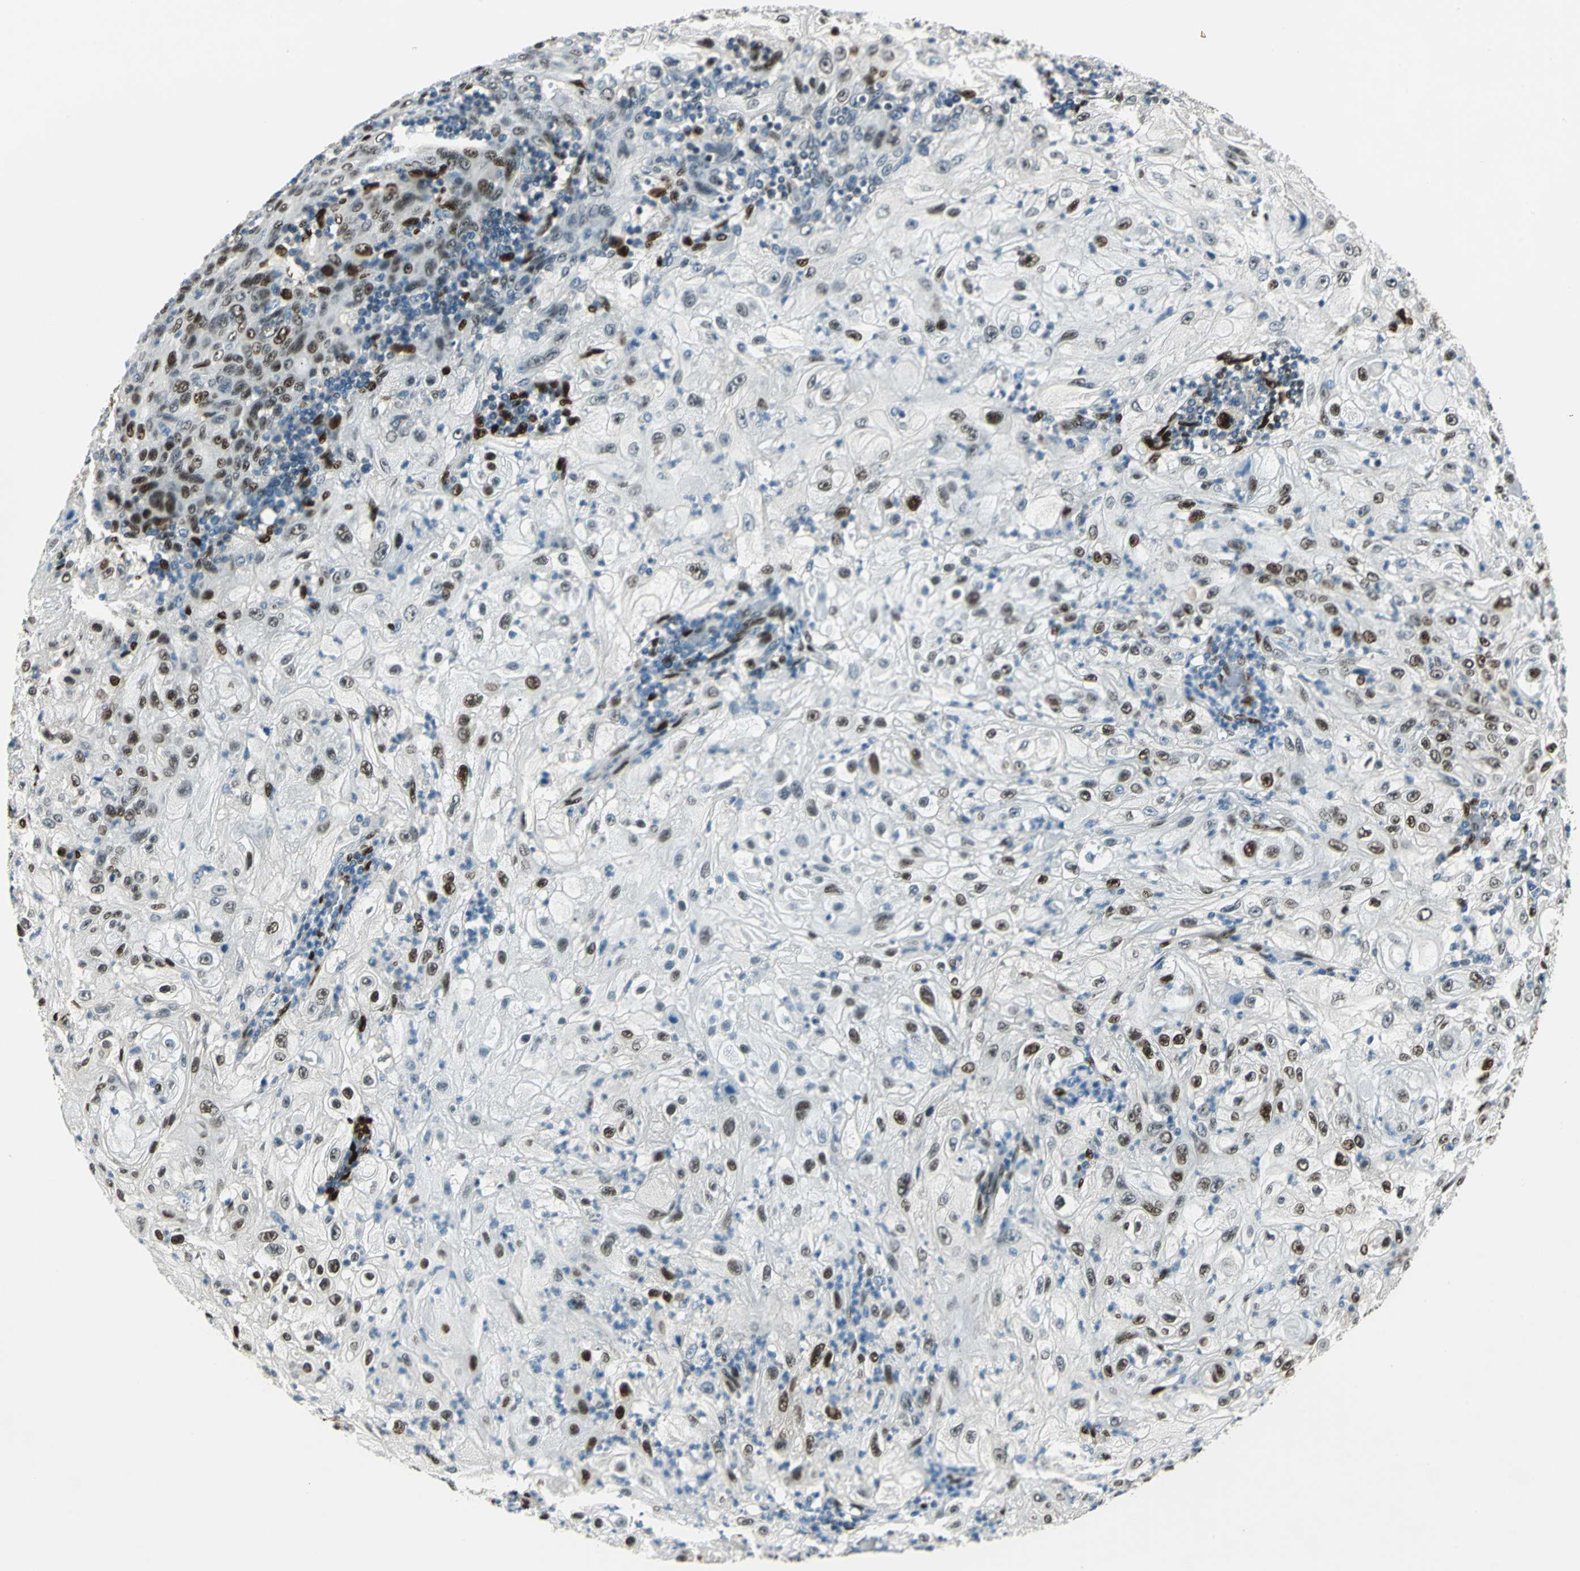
{"staining": {"intensity": "strong", "quantity": "25%-75%", "location": "nuclear"}, "tissue": "lung cancer", "cell_type": "Tumor cells", "image_type": "cancer", "snomed": [{"axis": "morphology", "description": "Inflammation, NOS"}, {"axis": "morphology", "description": "Squamous cell carcinoma, NOS"}, {"axis": "topography", "description": "Lymph node"}, {"axis": "topography", "description": "Soft tissue"}, {"axis": "topography", "description": "Lung"}], "caption": "Lung cancer (squamous cell carcinoma) was stained to show a protein in brown. There is high levels of strong nuclear staining in approximately 25%-75% of tumor cells. (Stains: DAB (3,3'-diaminobenzidine) in brown, nuclei in blue, Microscopy: brightfield microscopy at high magnification).", "gene": "NFIA", "patient": {"sex": "male", "age": 66}}